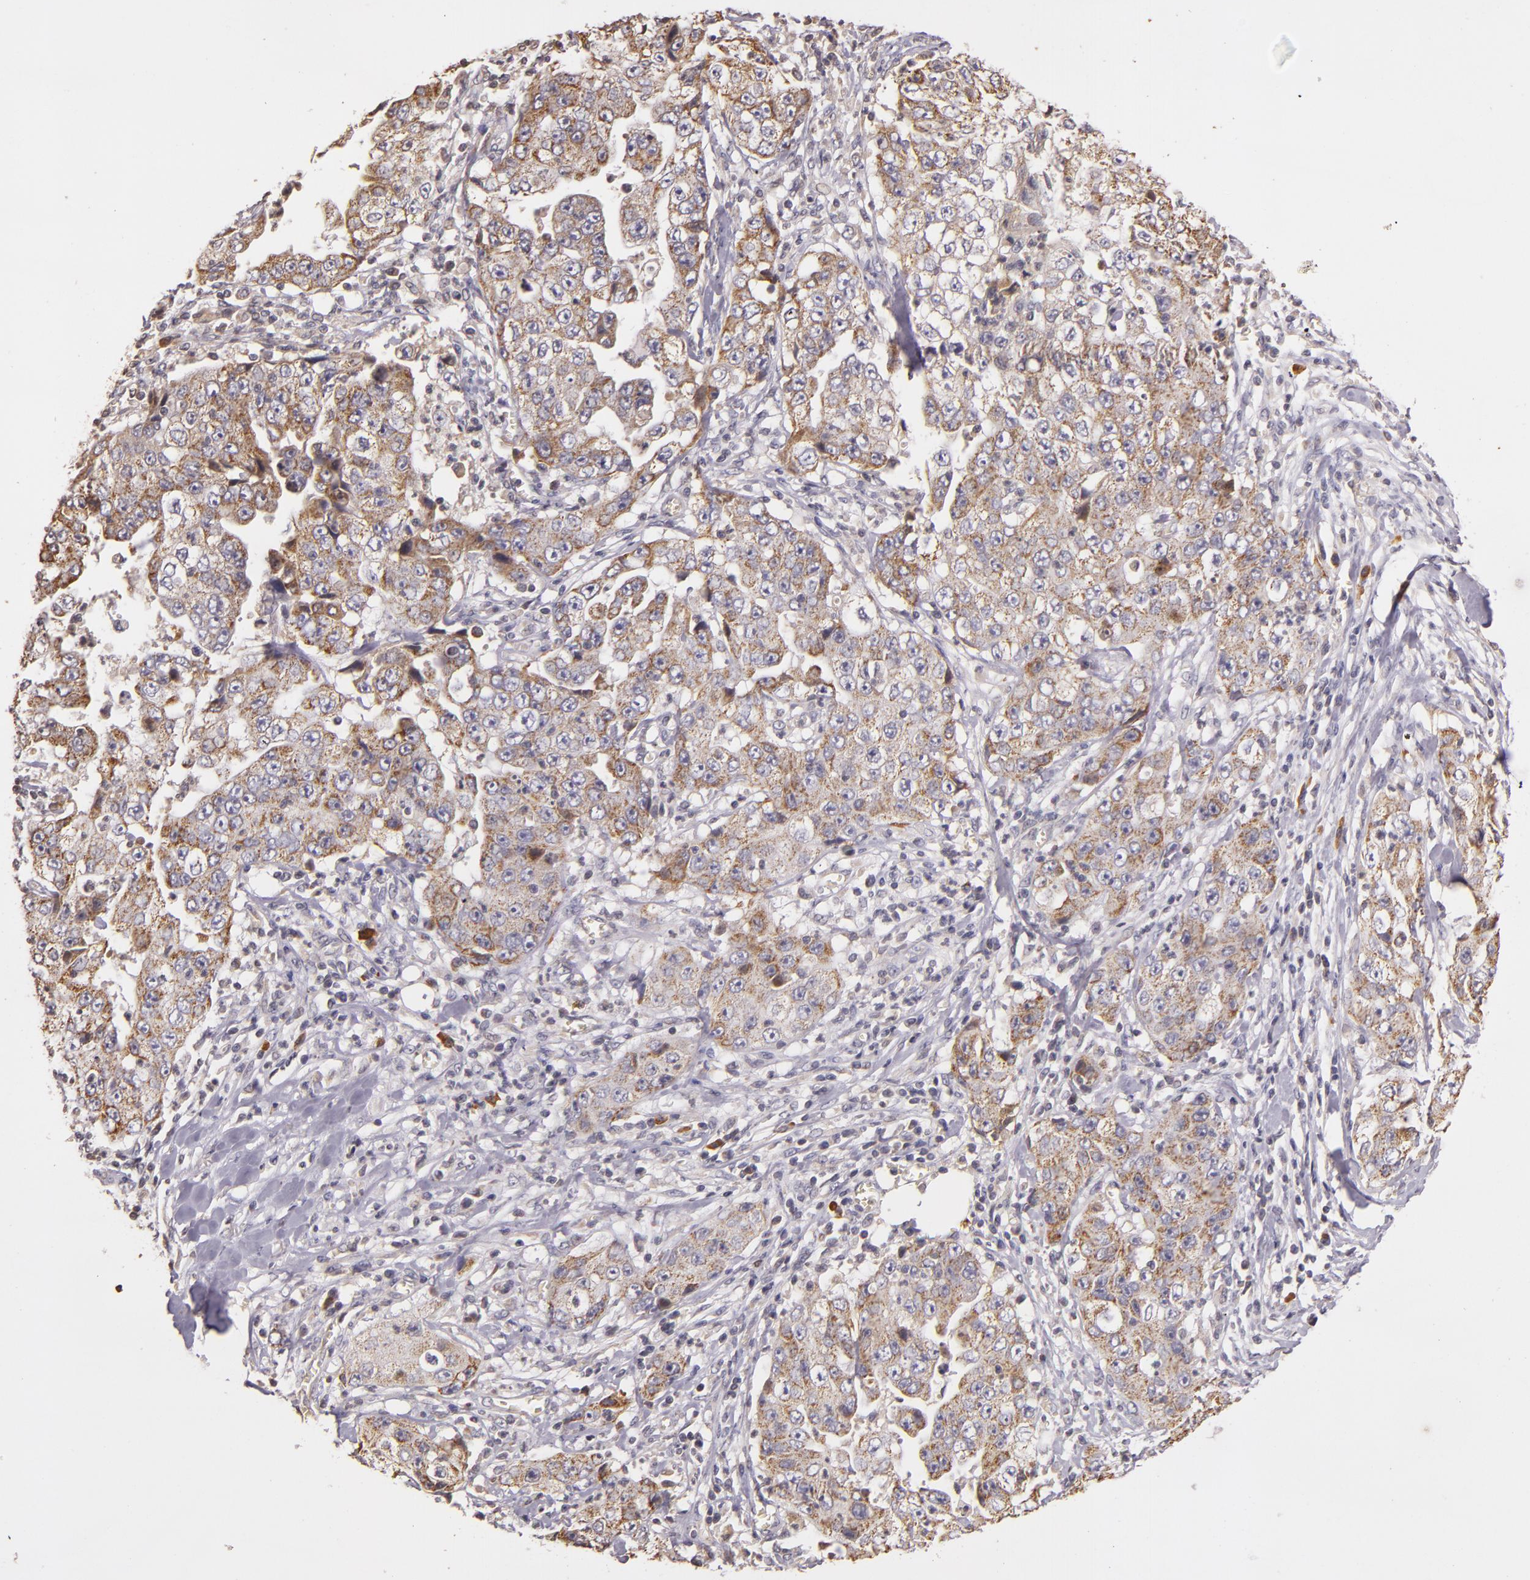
{"staining": {"intensity": "moderate", "quantity": "25%-75%", "location": "cytoplasmic/membranous"}, "tissue": "lung cancer", "cell_type": "Tumor cells", "image_type": "cancer", "snomed": [{"axis": "morphology", "description": "Squamous cell carcinoma, NOS"}, {"axis": "topography", "description": "Lung"}], "caption": "Immunohistochemistry (IHC) of lung squamous cell carcinoma displays medium levels of moderate cytoplasmic/membranous staining in about 25%-75% of tumor cells.", "gene": "ABL1", "patient": {"sex": "male", "age": 64}}